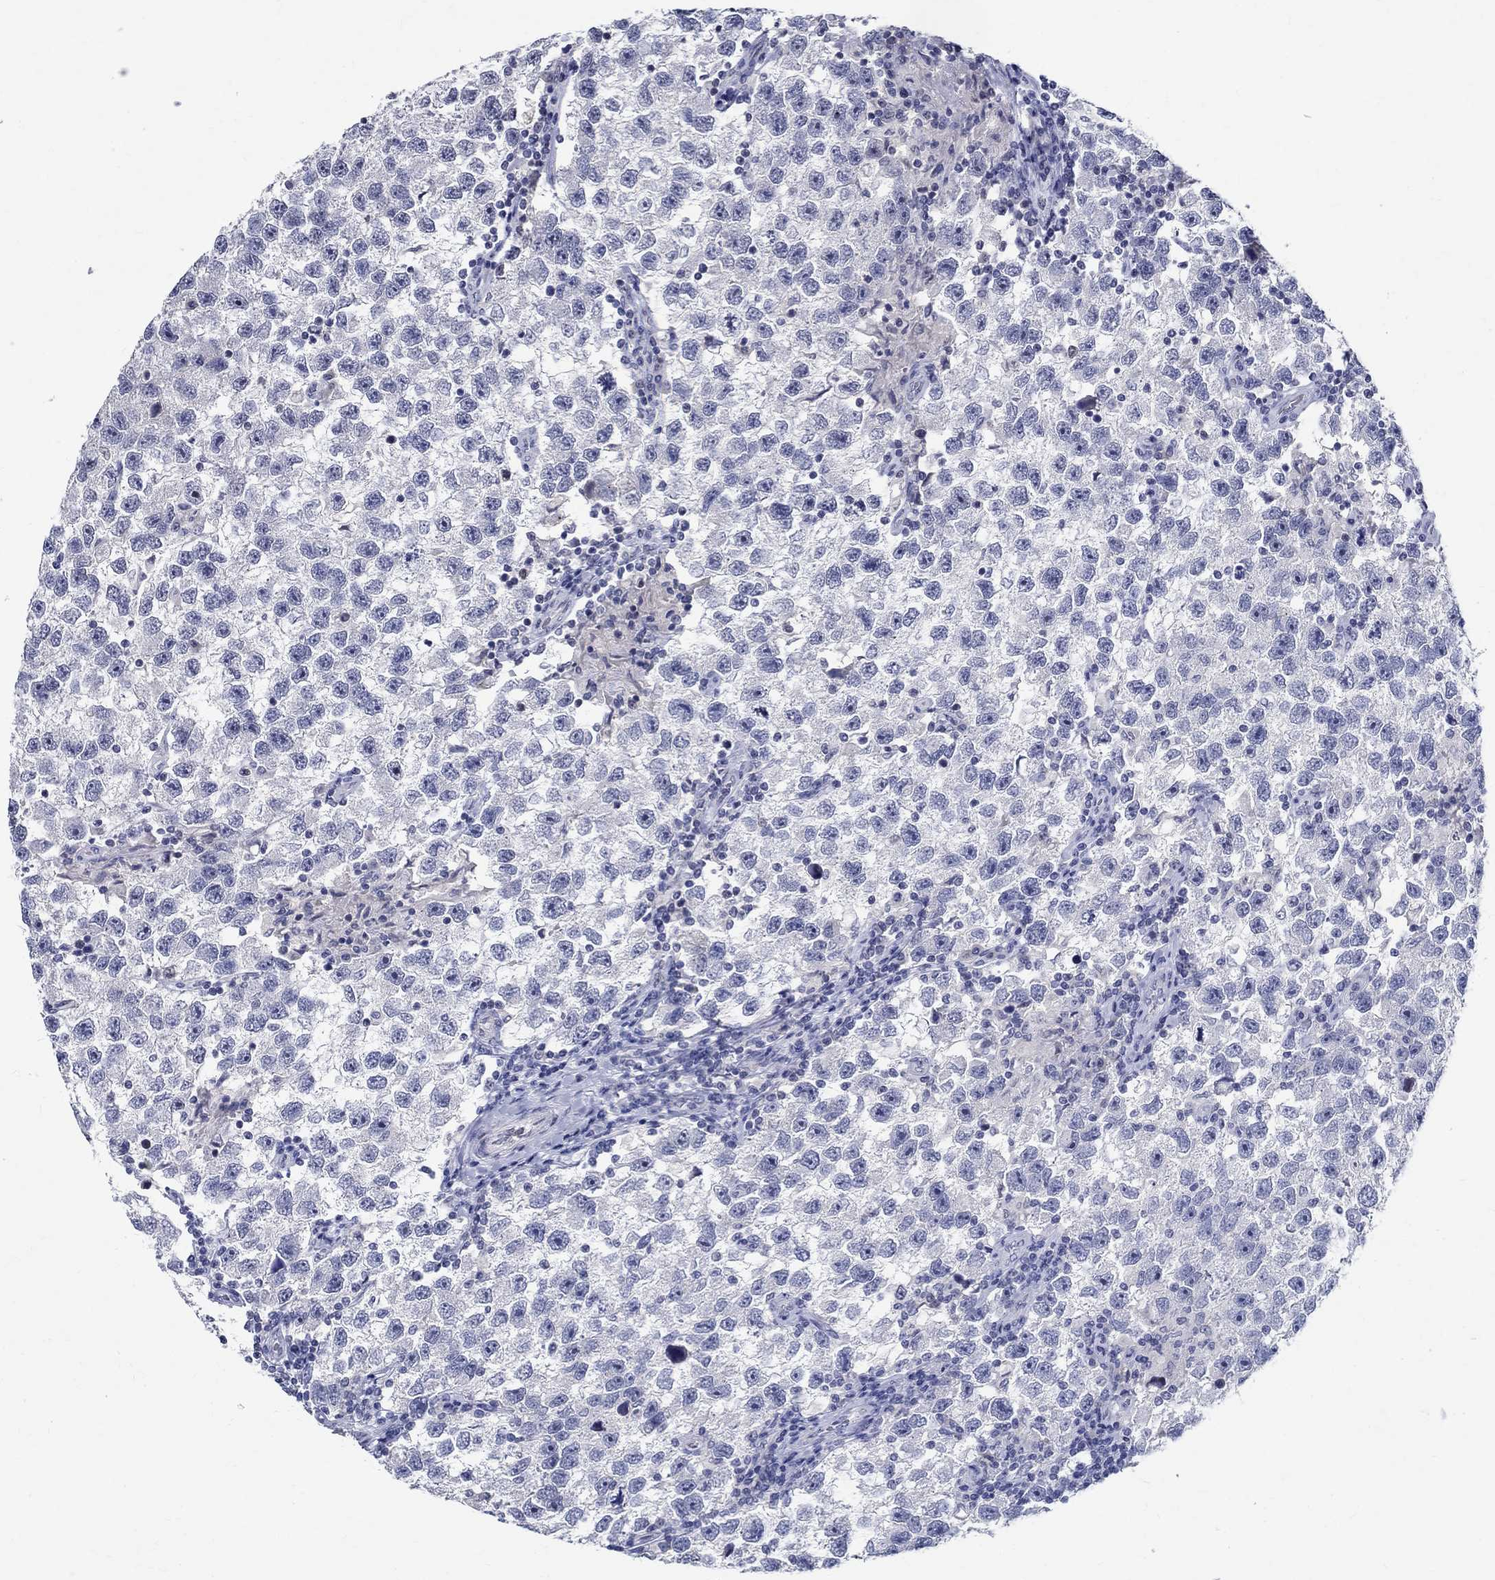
{"staining": {"intensity": "negative", "quantity": "none", "location": "none"}, "tissue": "testis cancer", "cell_type": "Tumor cells", "image_type": "cancer", "snomed": [{"axis": "morphology", "description": "Seminoma, NOS"}, {"axis": "topography", "description": "Testis"}], "caption": "Immunohistochemistry histopathology image of human testis cancer (seminoma) stained for a protein (brown), which exhibits no staining in tumor cells.", "gene": "CETN1", "patient": {"sex": "male", "age": 26}}